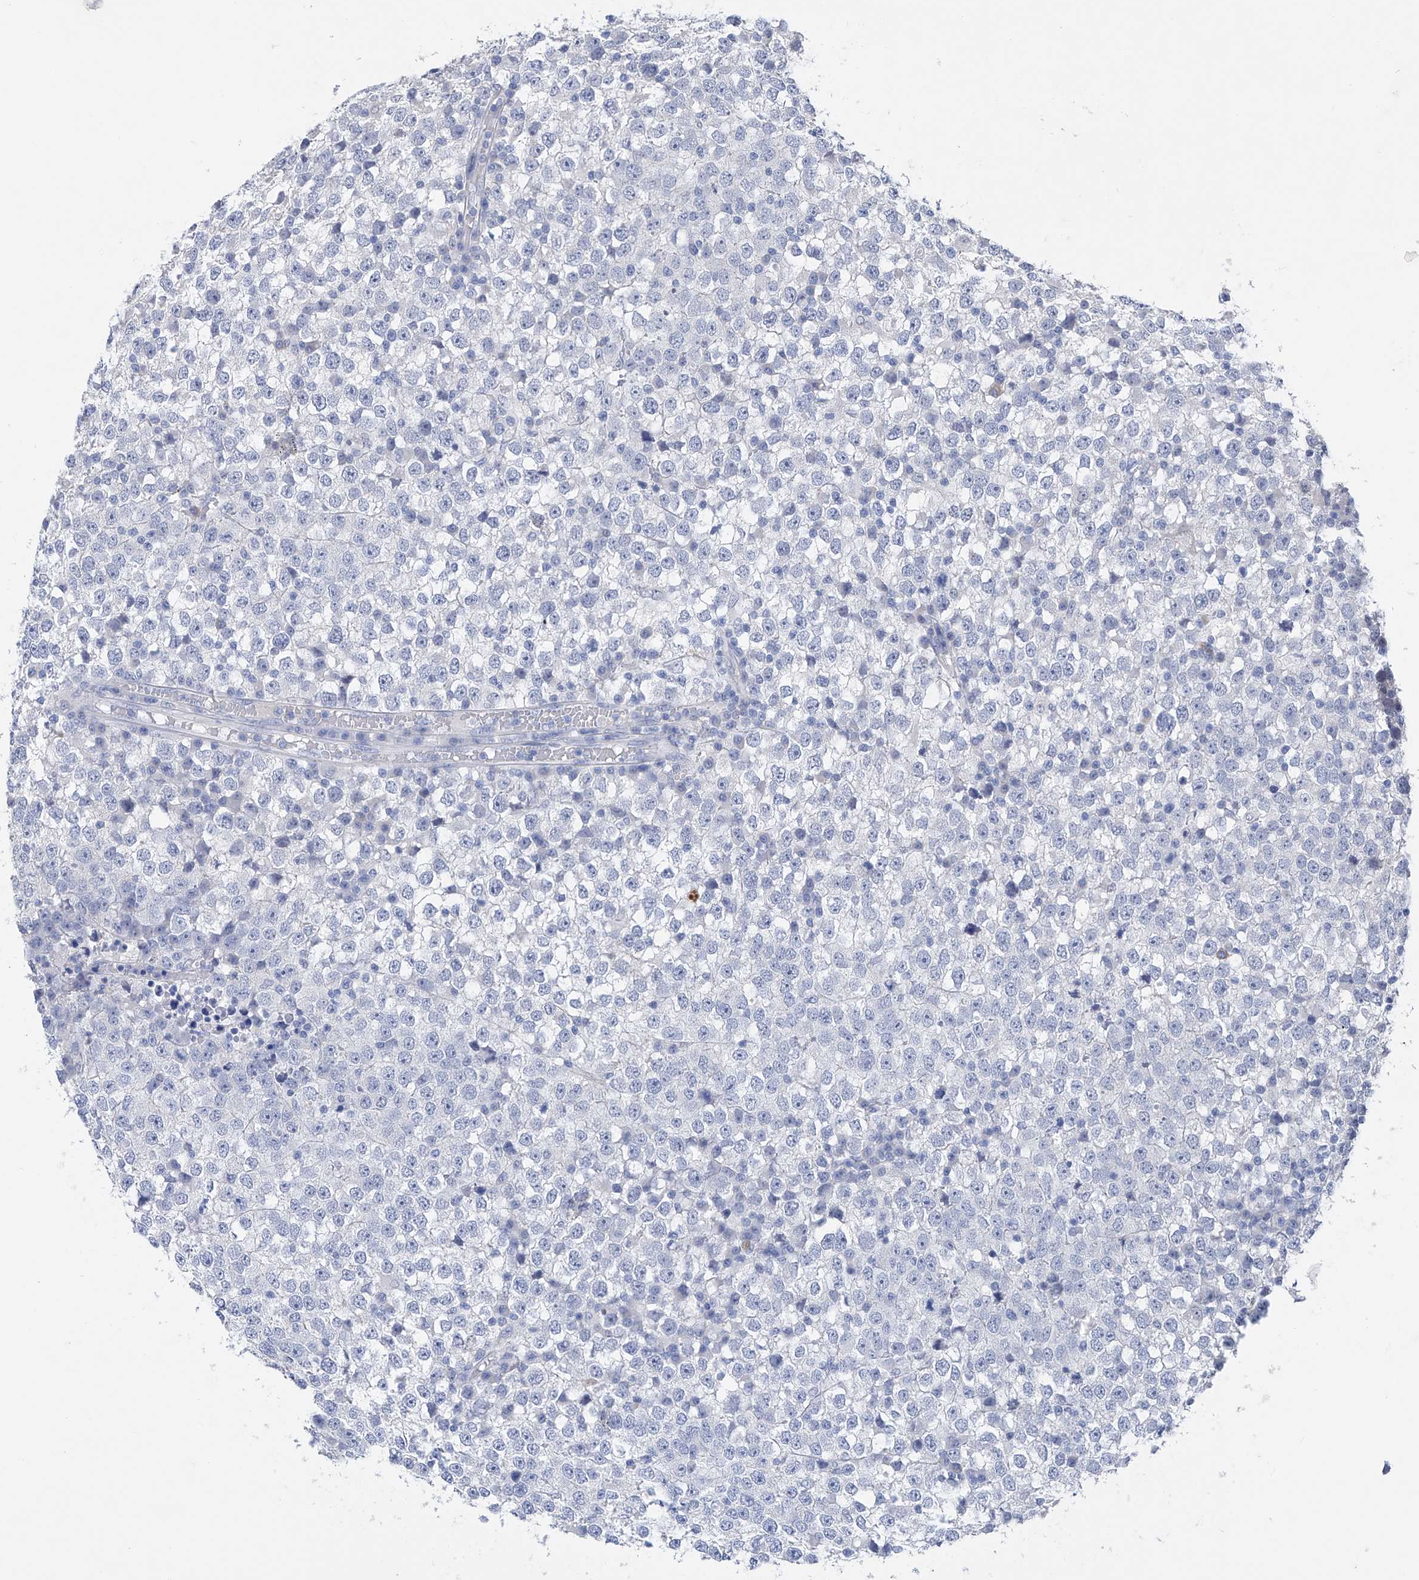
{"staining": {"intensity": "negative", "quantity": "none", "location": "none"}, "tissue": "testis cancer", "cell_type": "Tumor cells", "image_type": "cancer", "snomed": [{"axis": "morphology", "description": "Seminoma, NOS"}, {"axis": "topography", "description": "Testis"}], "caption": "Immunohistochemical staining of human seminoma (testis) reveals no significant staining in tumor cells.", "gene": "ADRA1A", "patient": {"sex": "male", "age": 65}}